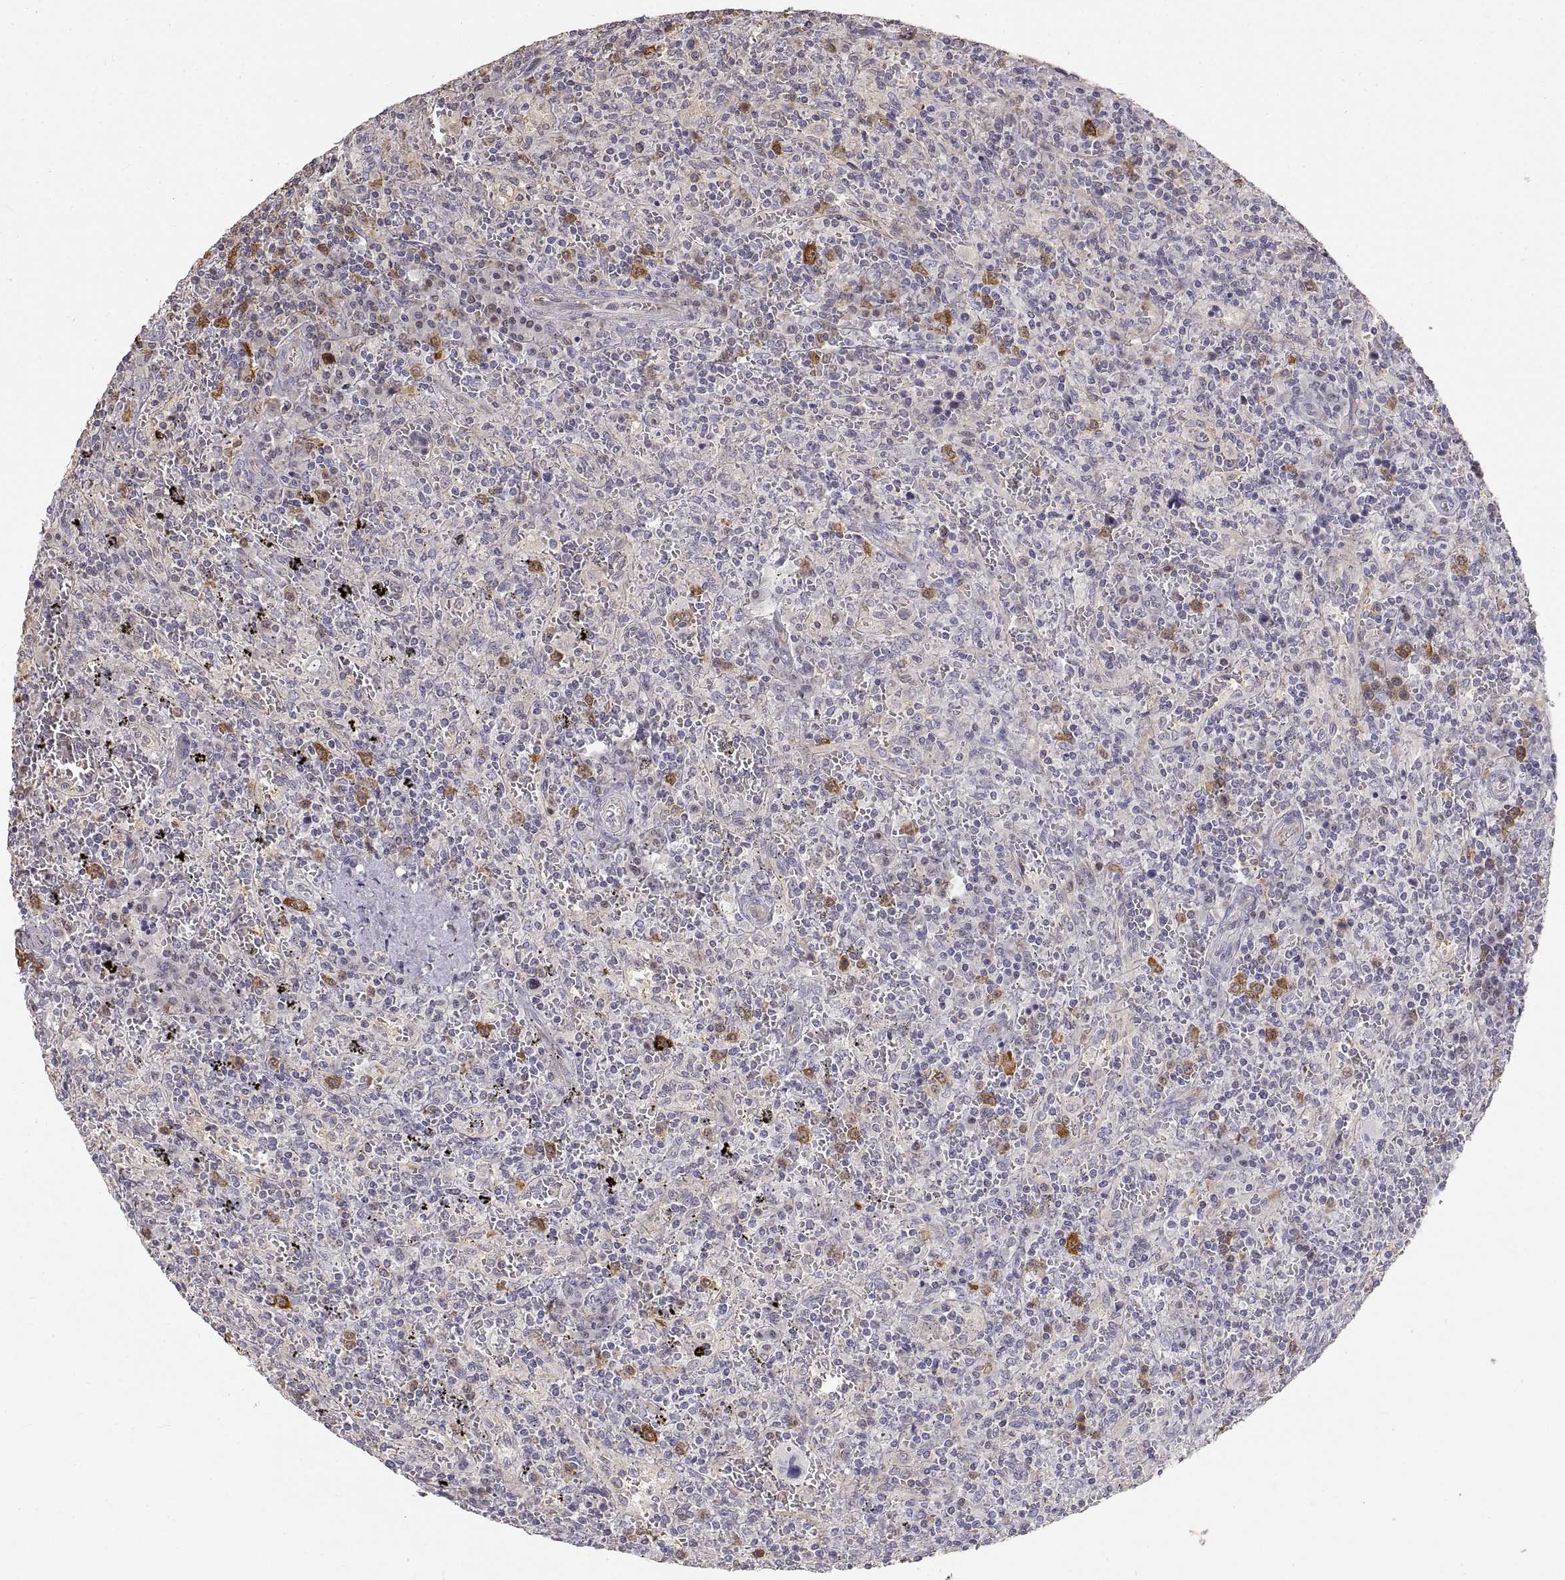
{"staining": {"intensity": "negative", "quantity": "none", "location": "none"}, "tissue": "lymphoma", "cell_type": "Tumor cells", "image_type": "cancer", "snomed": [{"axis": "morphology", "description": "Malignant lymphoma, non-Hodgkin's type, Low grade"}, {"axis": "topography", "description": "Spleen"}], "caption": "This is an IHC photomicrograph of low-grade malignant lymphoma, non-Hodgkin's type. There is no staining in tumor cells.", "gene": "HSP90AB1", "patient": {"sex": "male", "age": 62}}